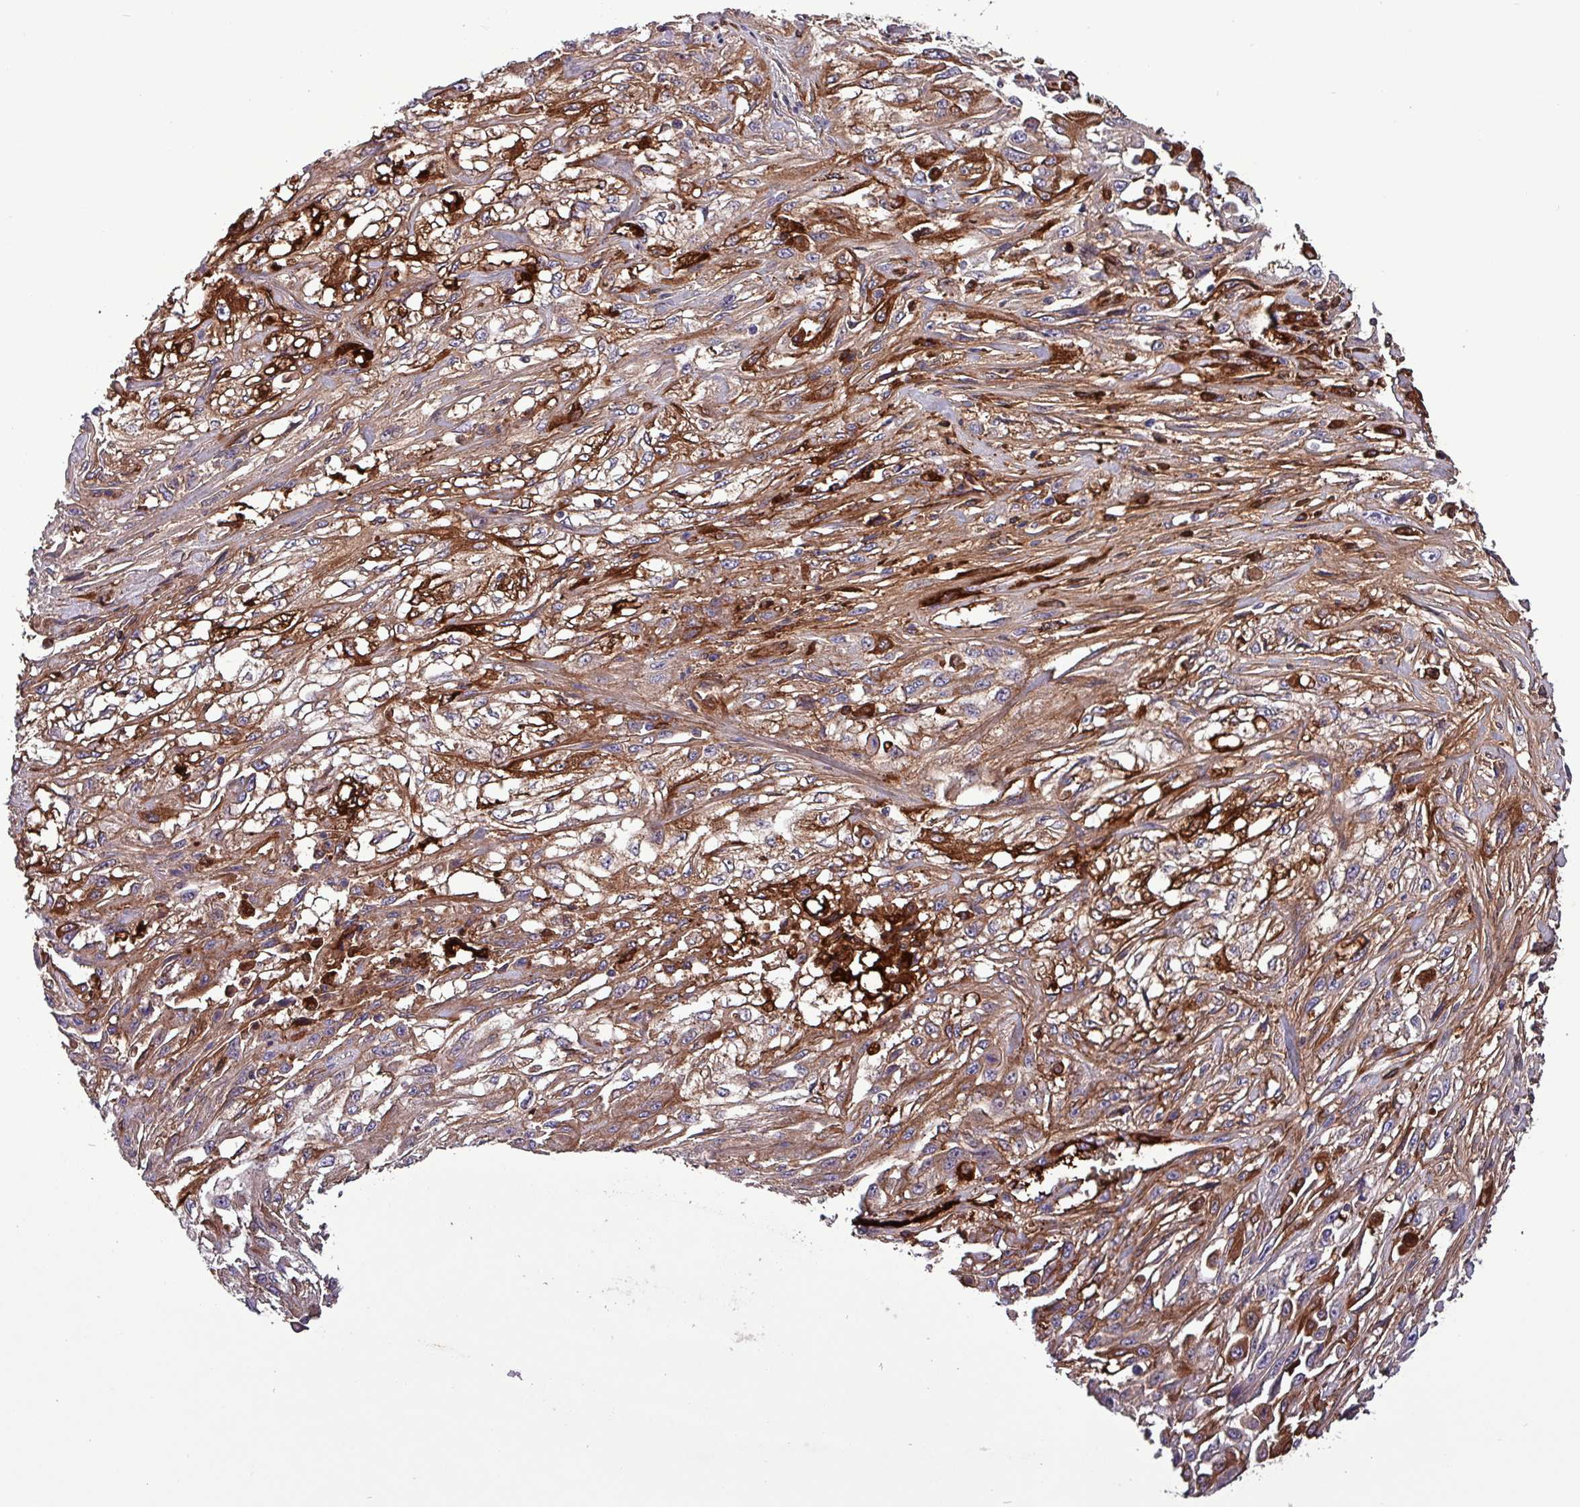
{"staining": {"intensity": "strong", "quantity": ">75%", "location": "cytoplasmic/membranous"}, "tissue": "skin cancer", "cell_type": "Tumor cells", "image_type": "cancer", "snomed": [{"axis": "morphology", "description": "Squamous cell carcinoma, NOS"}, {"axis": "morphology", "description": "Squamous cell carcinoma, metastatic, NOS"}, {"axis": "topography", "description": "Skin"}, {"axis": "topography", "description": "Lymph node"}], "caption": "IHC histopathology image of human squamous cell carcinoma (skin) stained for a protein (brown), which displays high levels of strong cytoplasmic/membranous staining in approximately >75% of tumor cells.", "gene": "HP", "patient": {"sex": "male", "age": 75}}